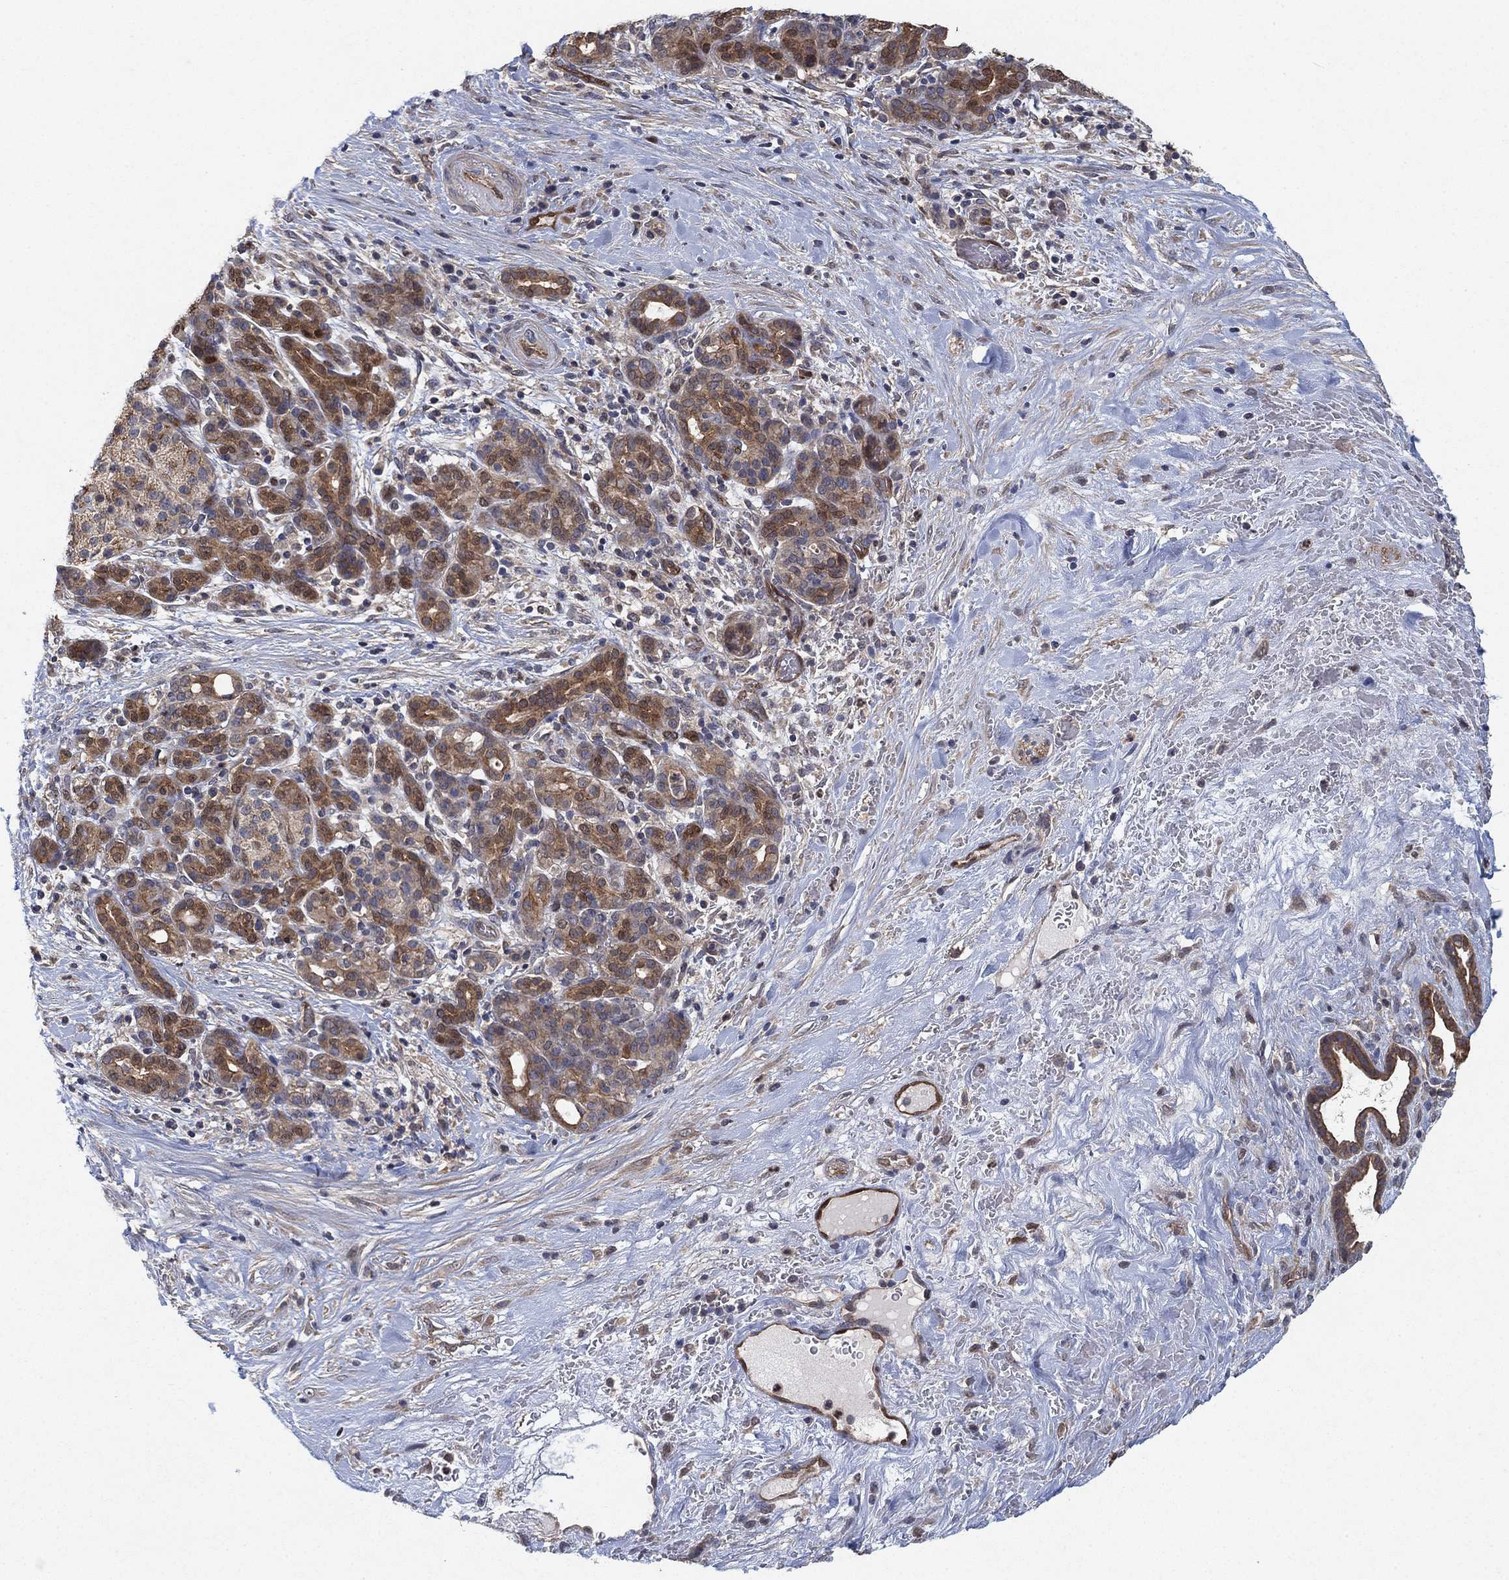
{"staining": {"intensity": "moderate", "quantity": "25%-75%", "location": "cytoplasmic/membranous"}, "tissue": "pancreatic cancer", "cell_type": "Tumor cells", "image_type": "cancer", "snomed": [{"axis": "morphology", "description": "Adenocarcinoma, NOS"}, {"axis": "topography", "description": "Pancreas"}], "caption": "Tumor cells demonstrate medium levels of moderate cytoplasmic/membranous expression in approximately 25%-75% of cells in adenocarcinoma (pancreatic). (Stains: DAB (3,3'-diaminobenzidine) in brown, nuclei in blue, Microscopy: brightfield microscopy at high magnification).", "gene": "MCUR1", "patient": {"sex": "male", "age": 44}}